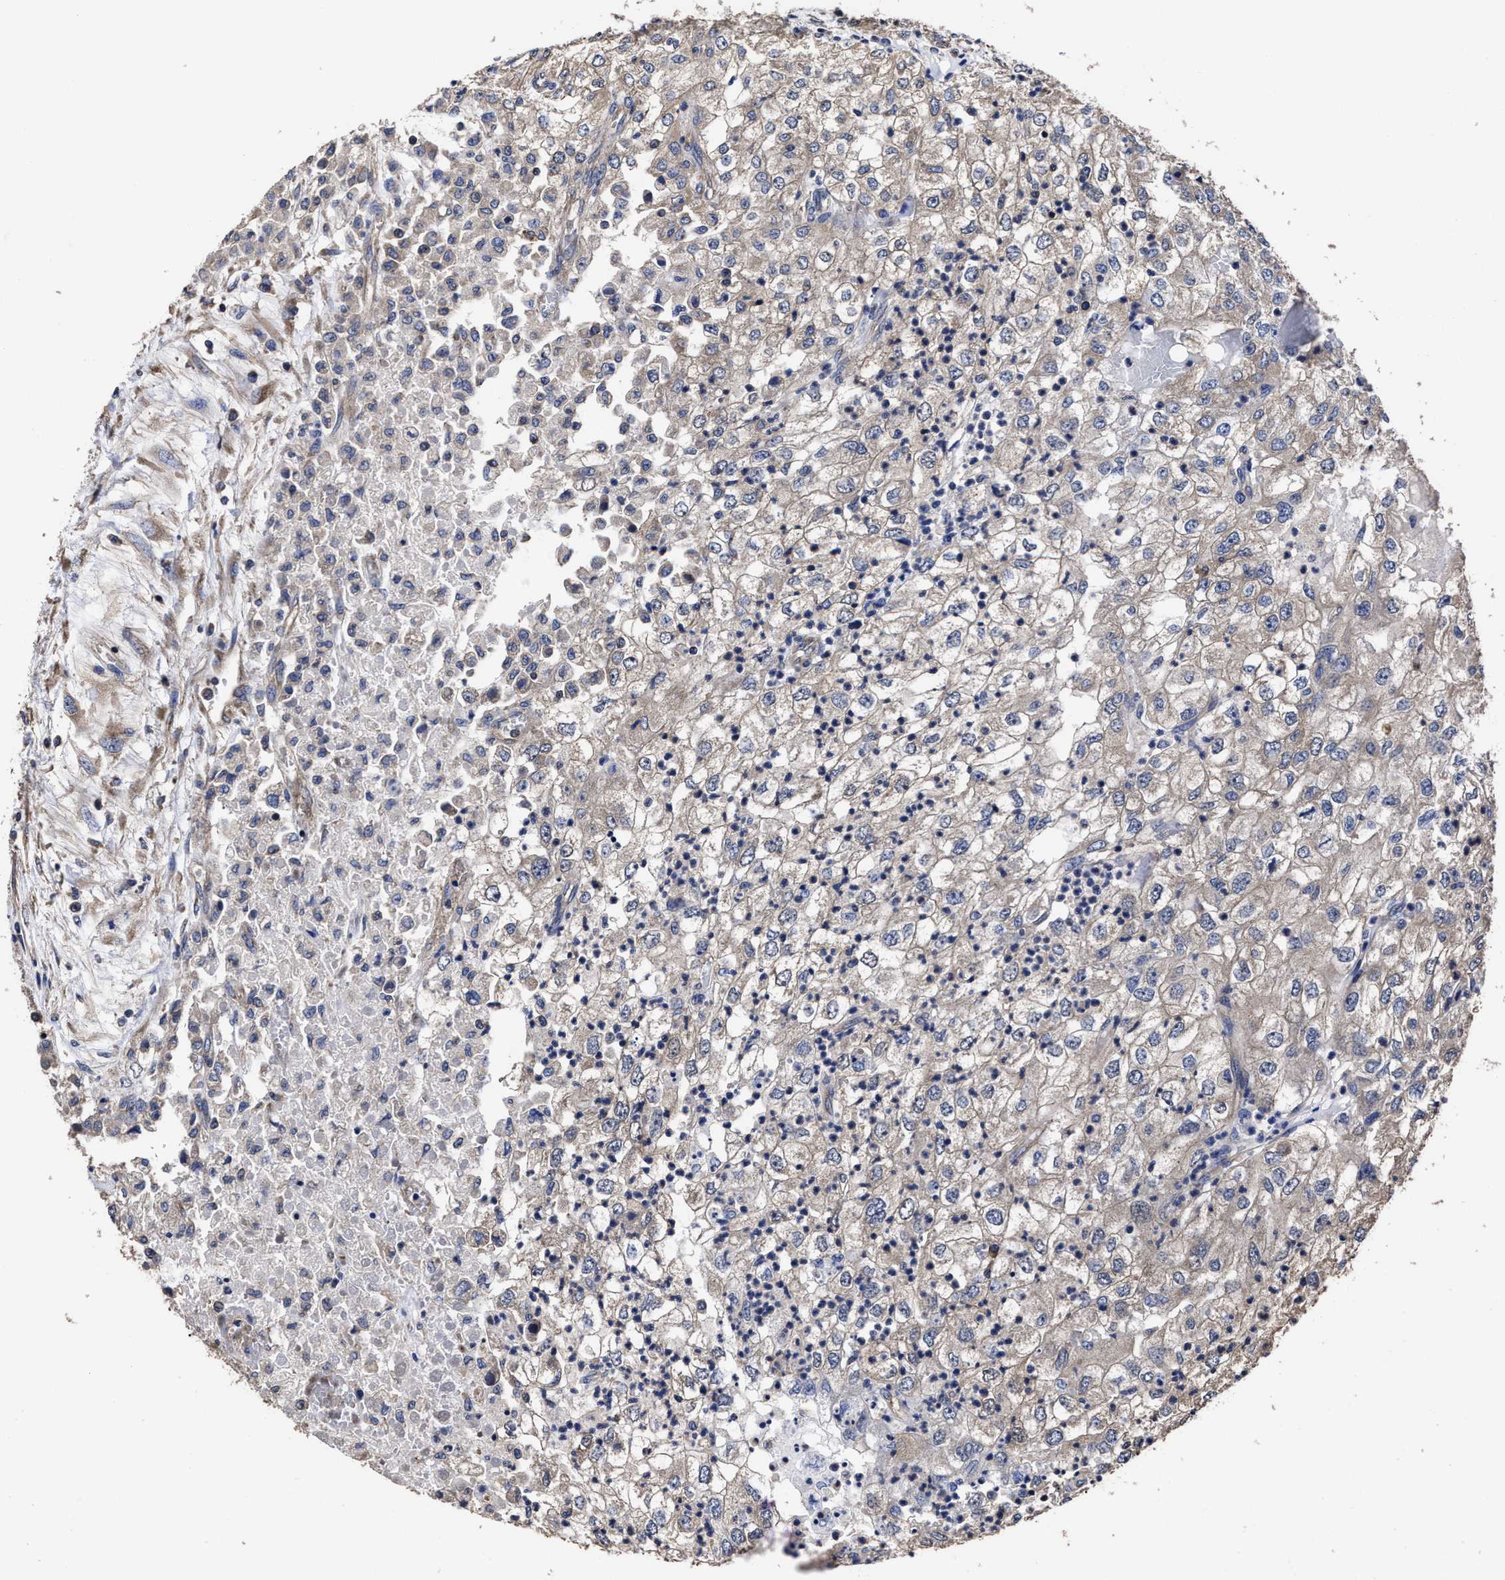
{"staining": {"intensity": "weak", "quantity": "<25%", "location": "cytoplasmic/membranous"}, "tissue": "renal cancer", "cell_type": "Tumor cells", "image_type": "cancer", "snomed": [{"axis": "morphology", "description": "Adenocarcinoma, NOS"}, {"axis": "topography", "description": "Kidney"}], "caption": "Adenocarcinoma (renal) was stained to show a protein in brown. There is no significant positivity in tumor cells.", "gene": "AVEN", "patient": {"sex": "female", "age": 54}}